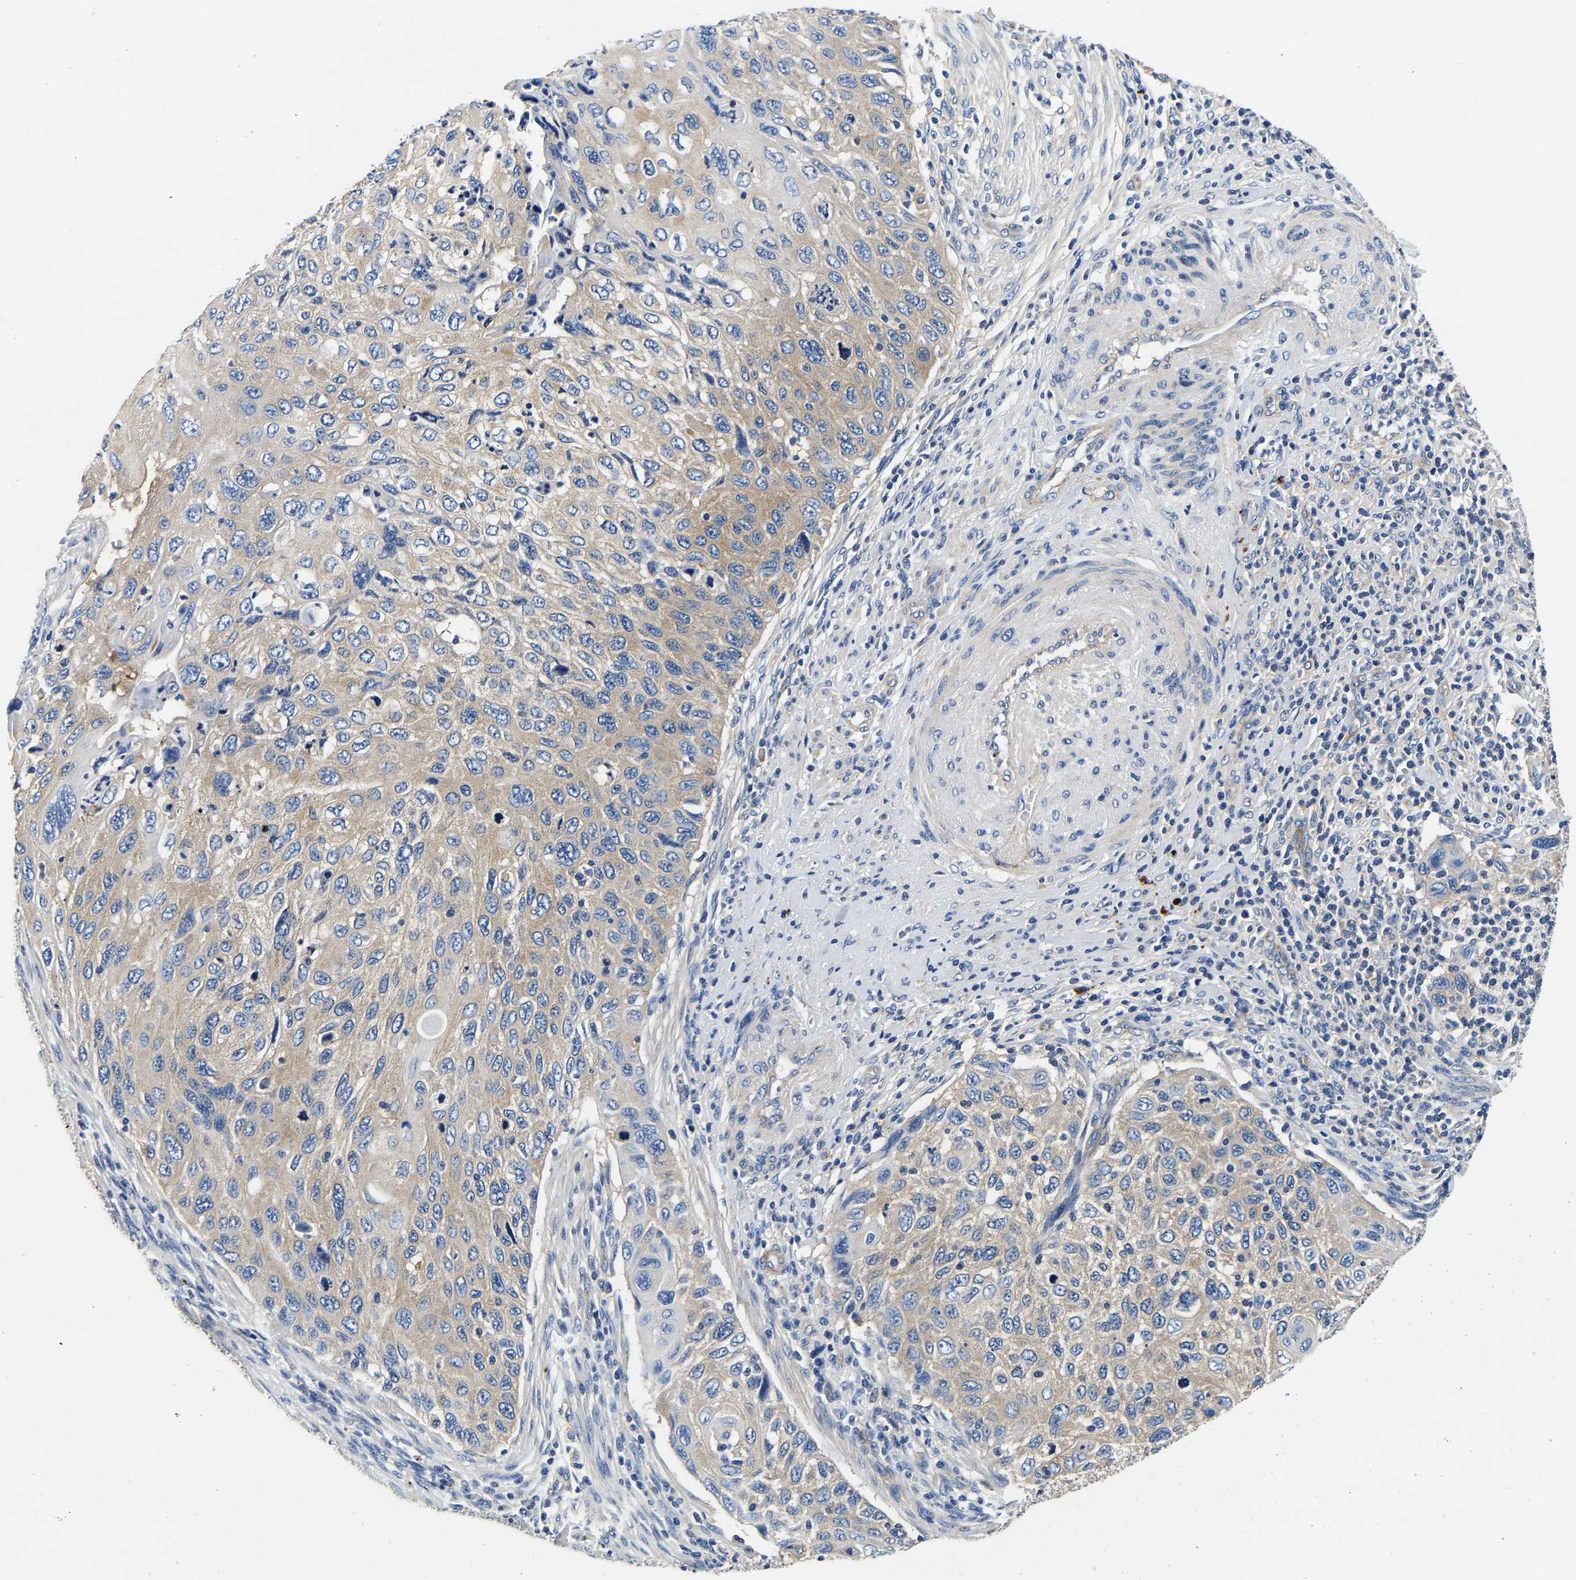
{"staining": {"intensity": "weak", "quantity": ">75%", "location": "cytoplasmic/membranous"}, "tissue": "cervical cancer", "cell_type": "Tumor cells", "image_type": "cancer", "snomed": [{"axis": "morphology", "description": "Squamous cell carcinoma, NOS"}, {"axis": "topography", "description": "Cervix"}], "caption": "Weak cytoplasmic/membranous protein positivity is identified in approximately >75% of tumor cells in squamous cell carcinoma (cervical).", "gene": "SH3GLB1", "patient": {"sex": "female", "age": 70}}